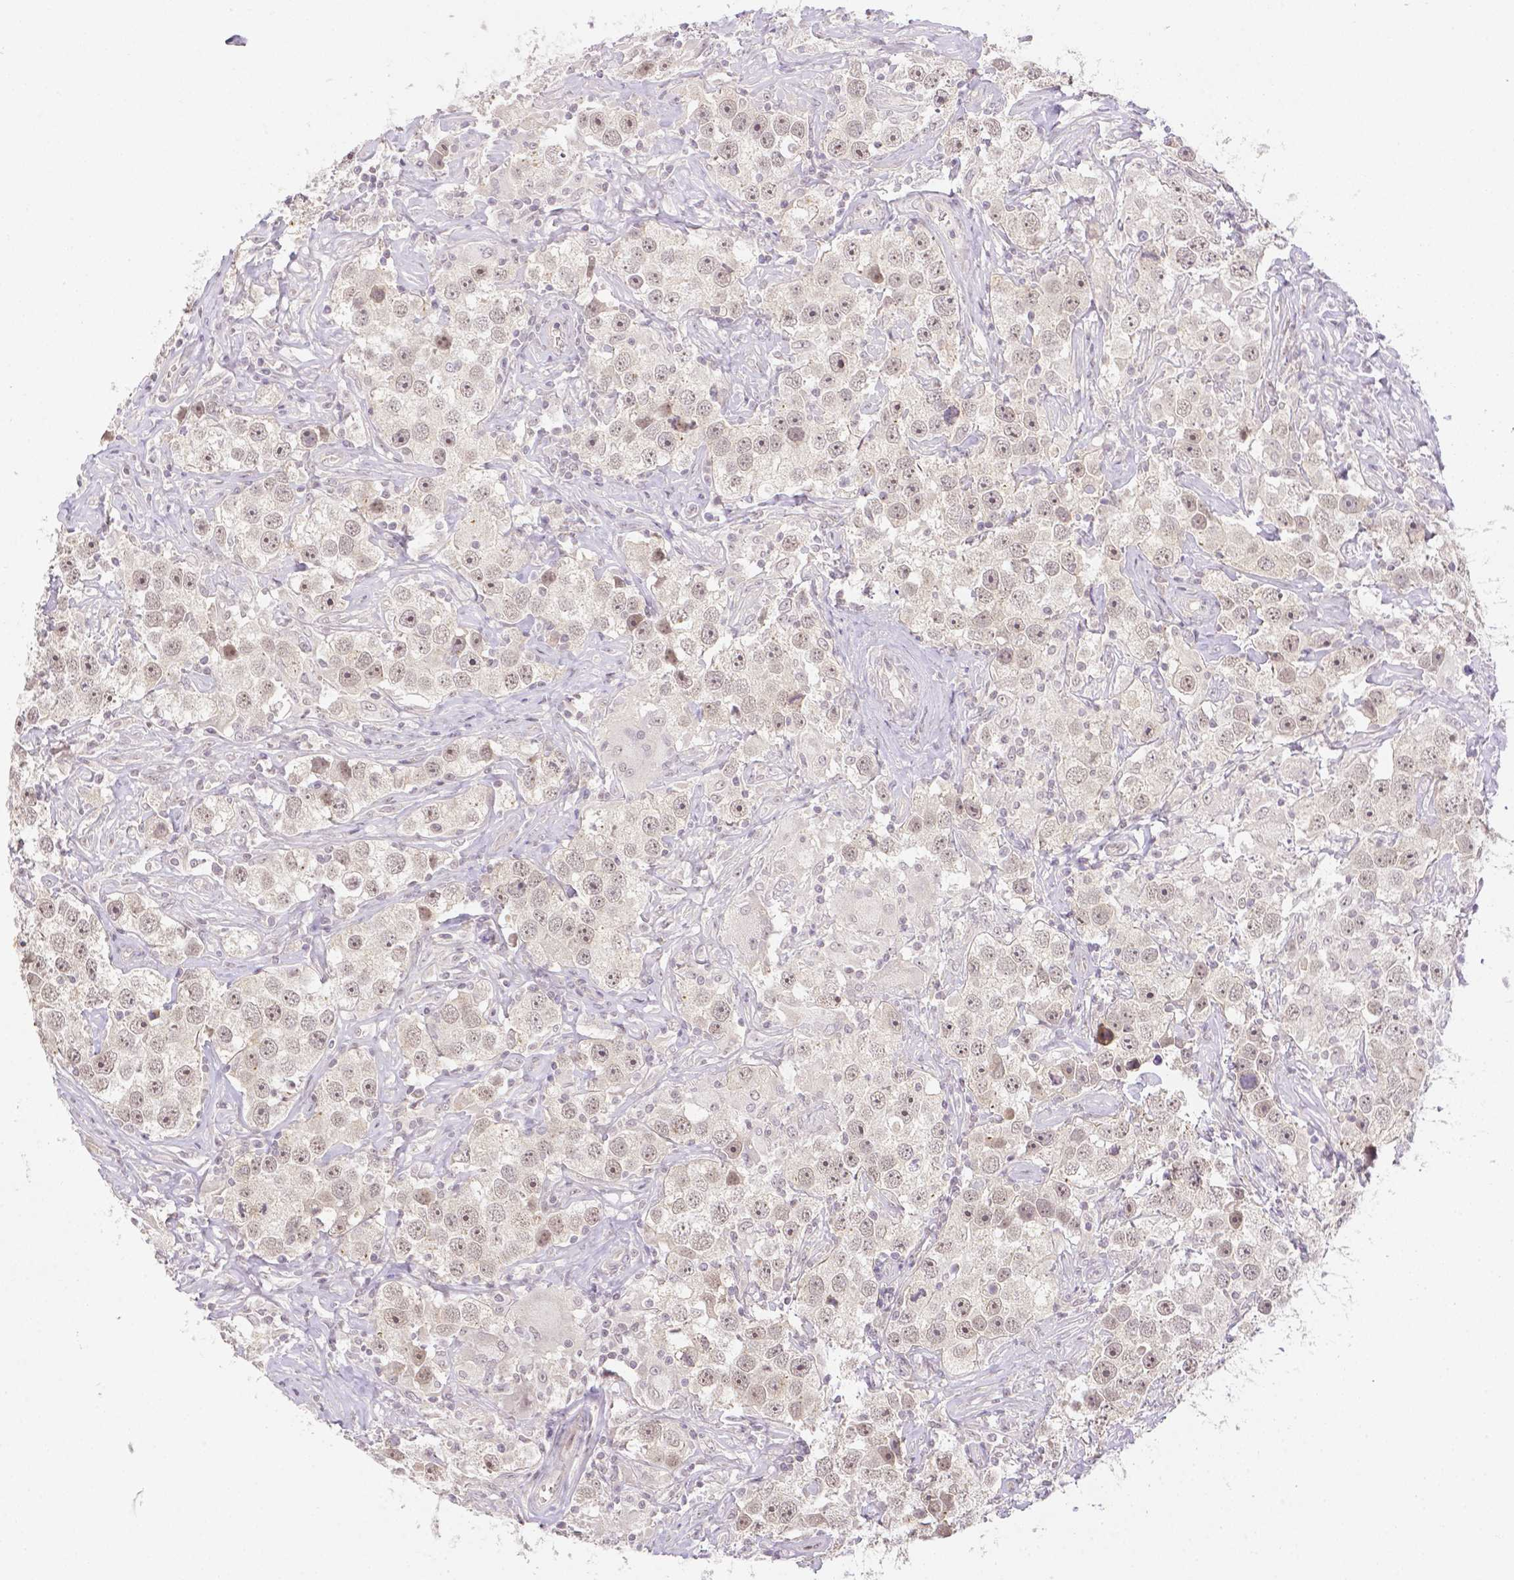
{"staining": {"intensity": "weak", "quantity": "25%-75%", "location": "nuclear"}, "tissue": "testis cancer", "cell_type": "Tumor cells", "image_type": "cancer", "snomed": [{"axis": "morphology", "description": "Seminoma, NOS"}, {"axis": "topography", "description": "Testis"}], "caption": "High-magnification brightfield microscopy of seminoma (testis) stained with DAB (brown) and counterstained with hematoxylin (blue). tumor cells exhibit weak nuclear expression is seen in about25%-75% of cells.", "gene": "ZNF280B", "patient": {"sex": "male", "age": 49}}